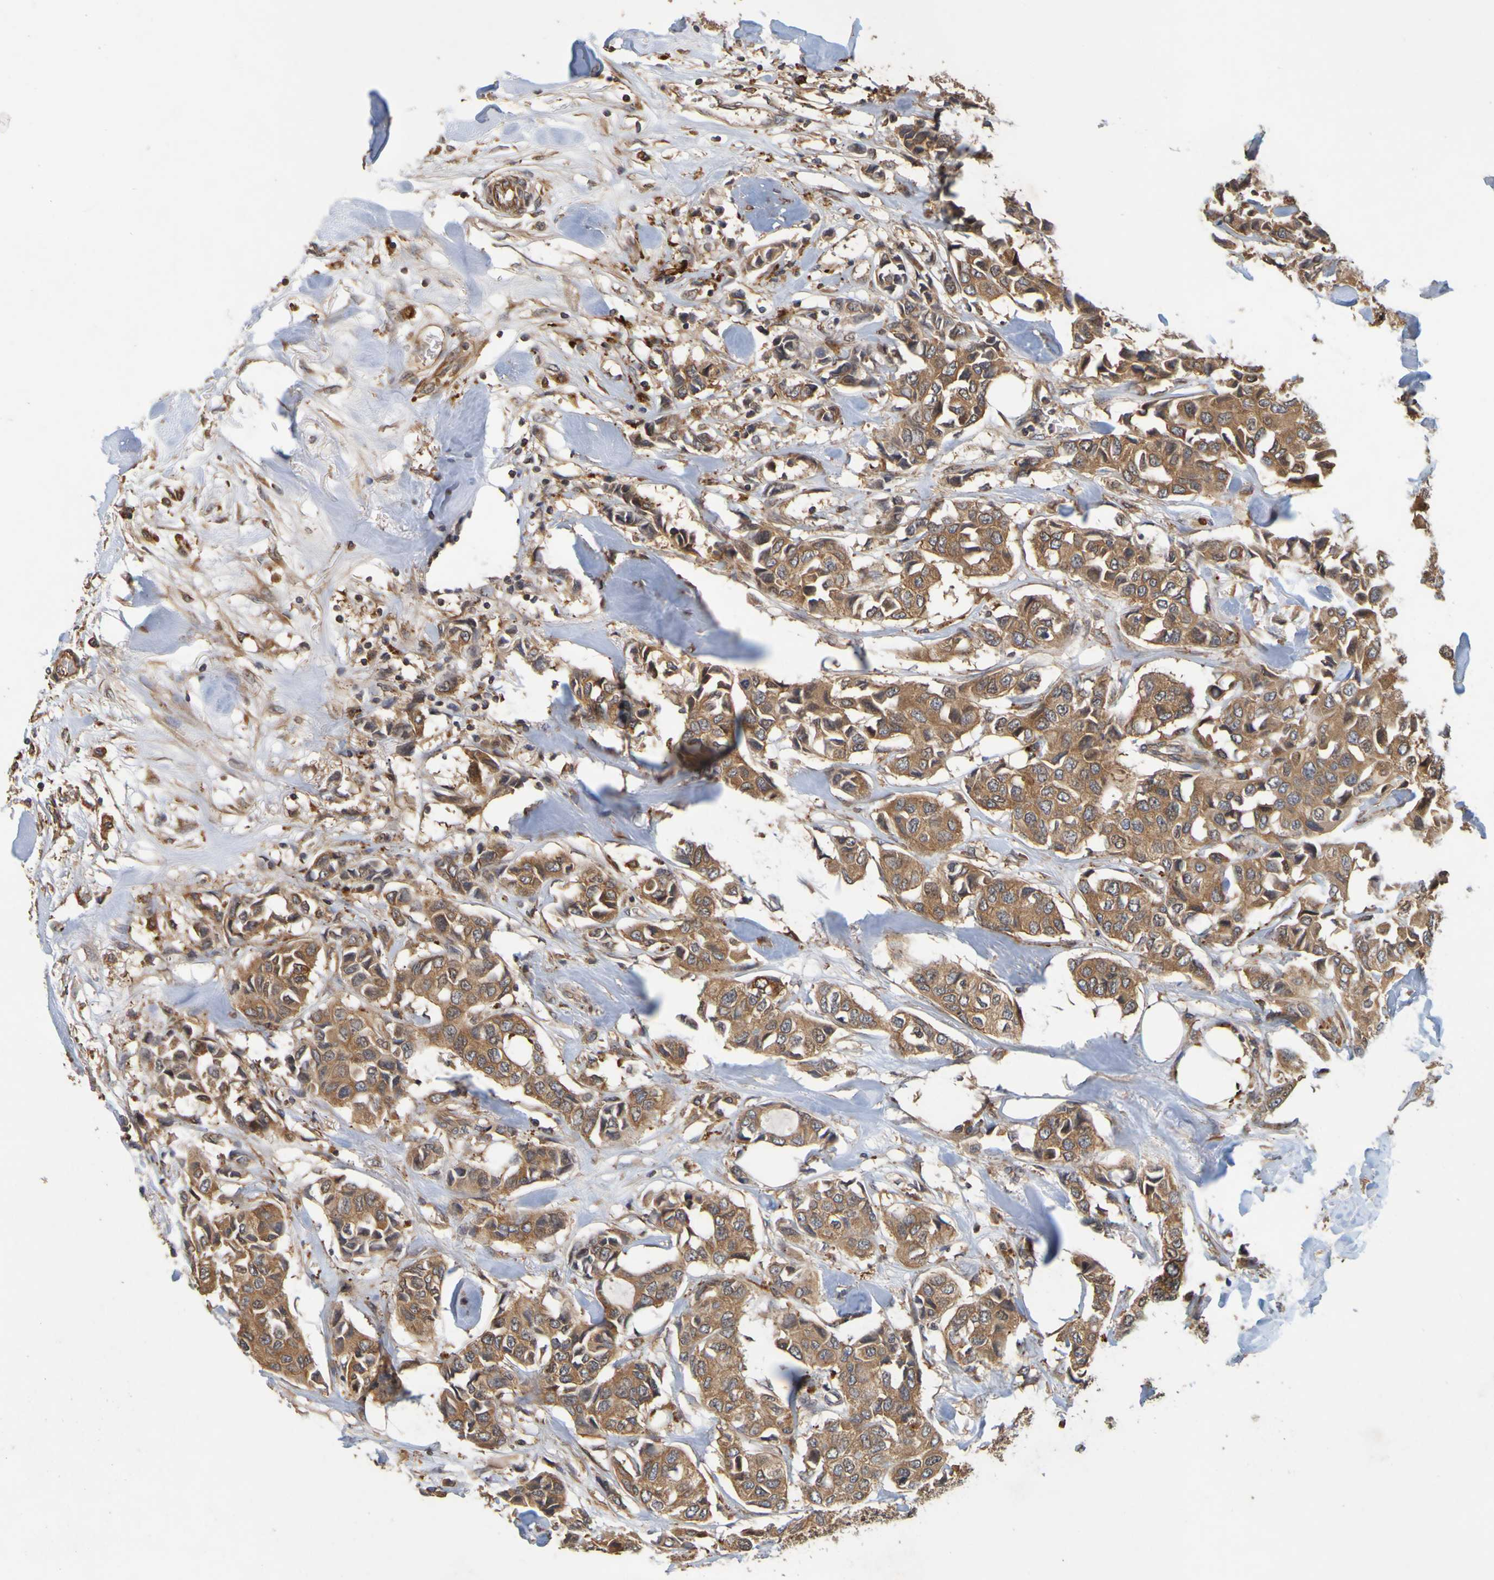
{"staining": {"intensity": "moderate", "quantity": ">75%", "location": "cytoplasmic/membranous"}, "tissue": "breast cancer", "cell_type": "Tumor cells", "image_type": "cancer", "snomed": [{"axis": "morphology", "description": "Duct carcinoma"}, {"axis": "topography", "description": "Breast"}], "caption": "DAB immunohistochemical staining of human breast cancer (invasive ductal carcinoma) demonstrates moderate cytoplasmic/membranous protein expression in about >75% of tumor cells.", "gene": "OCRL", "patient": {"sex": "female", "age": 80}}